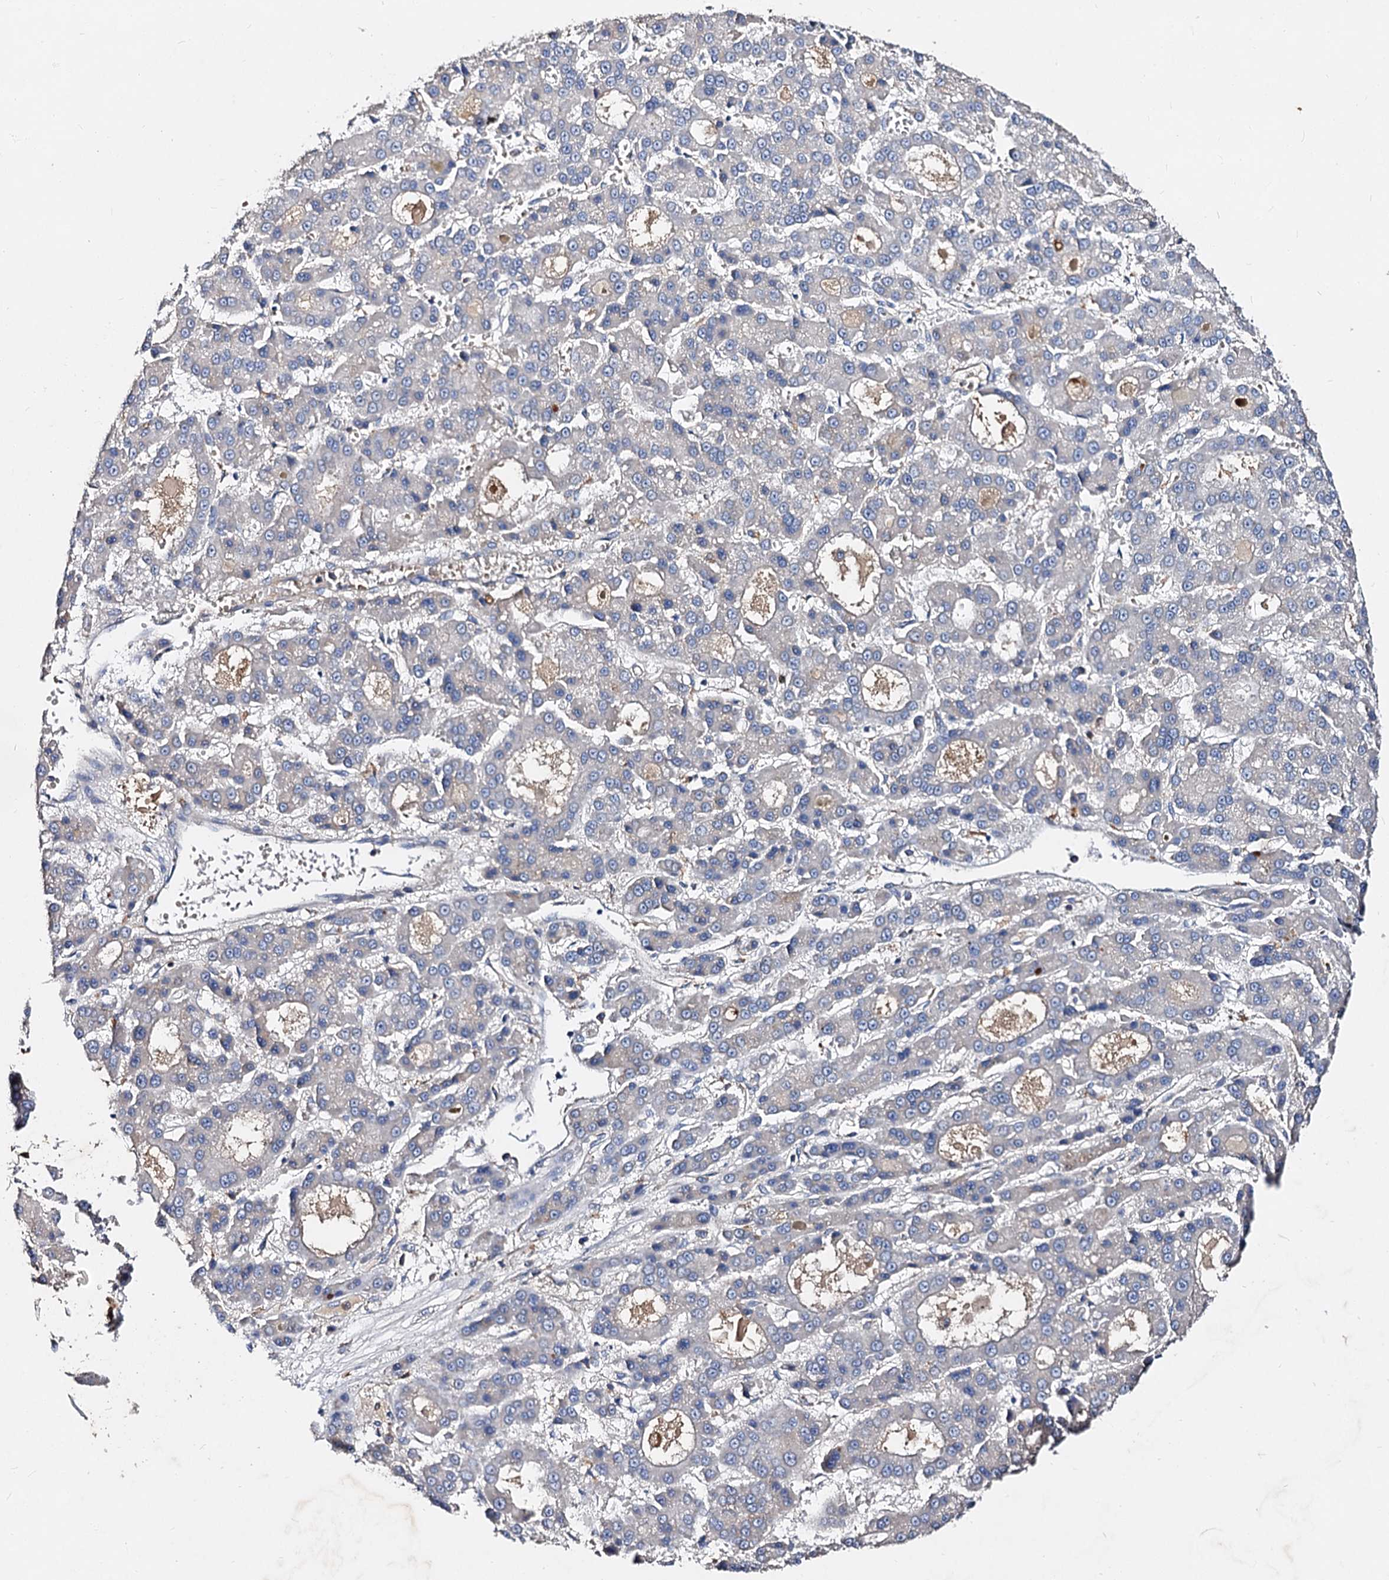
{"staining": {"intensity": "negative", "quantity": "none", "location": "none"}, "tissue": "liver cancer", "cell_type": "Tumor cells", "image_type": "cancer", "snomed": [{"axis": "morphology", "description": "Carcinoma, Hepatocellular, NOS"}, {"axis": "topography", "description": "Liver"}], "caption": "Protein analysis of liver hepatocellular carcinoma displays no significant positivity in tumor cells.", "gene": "HVCN1", "patient": {"sex": "male", "age": 70}}